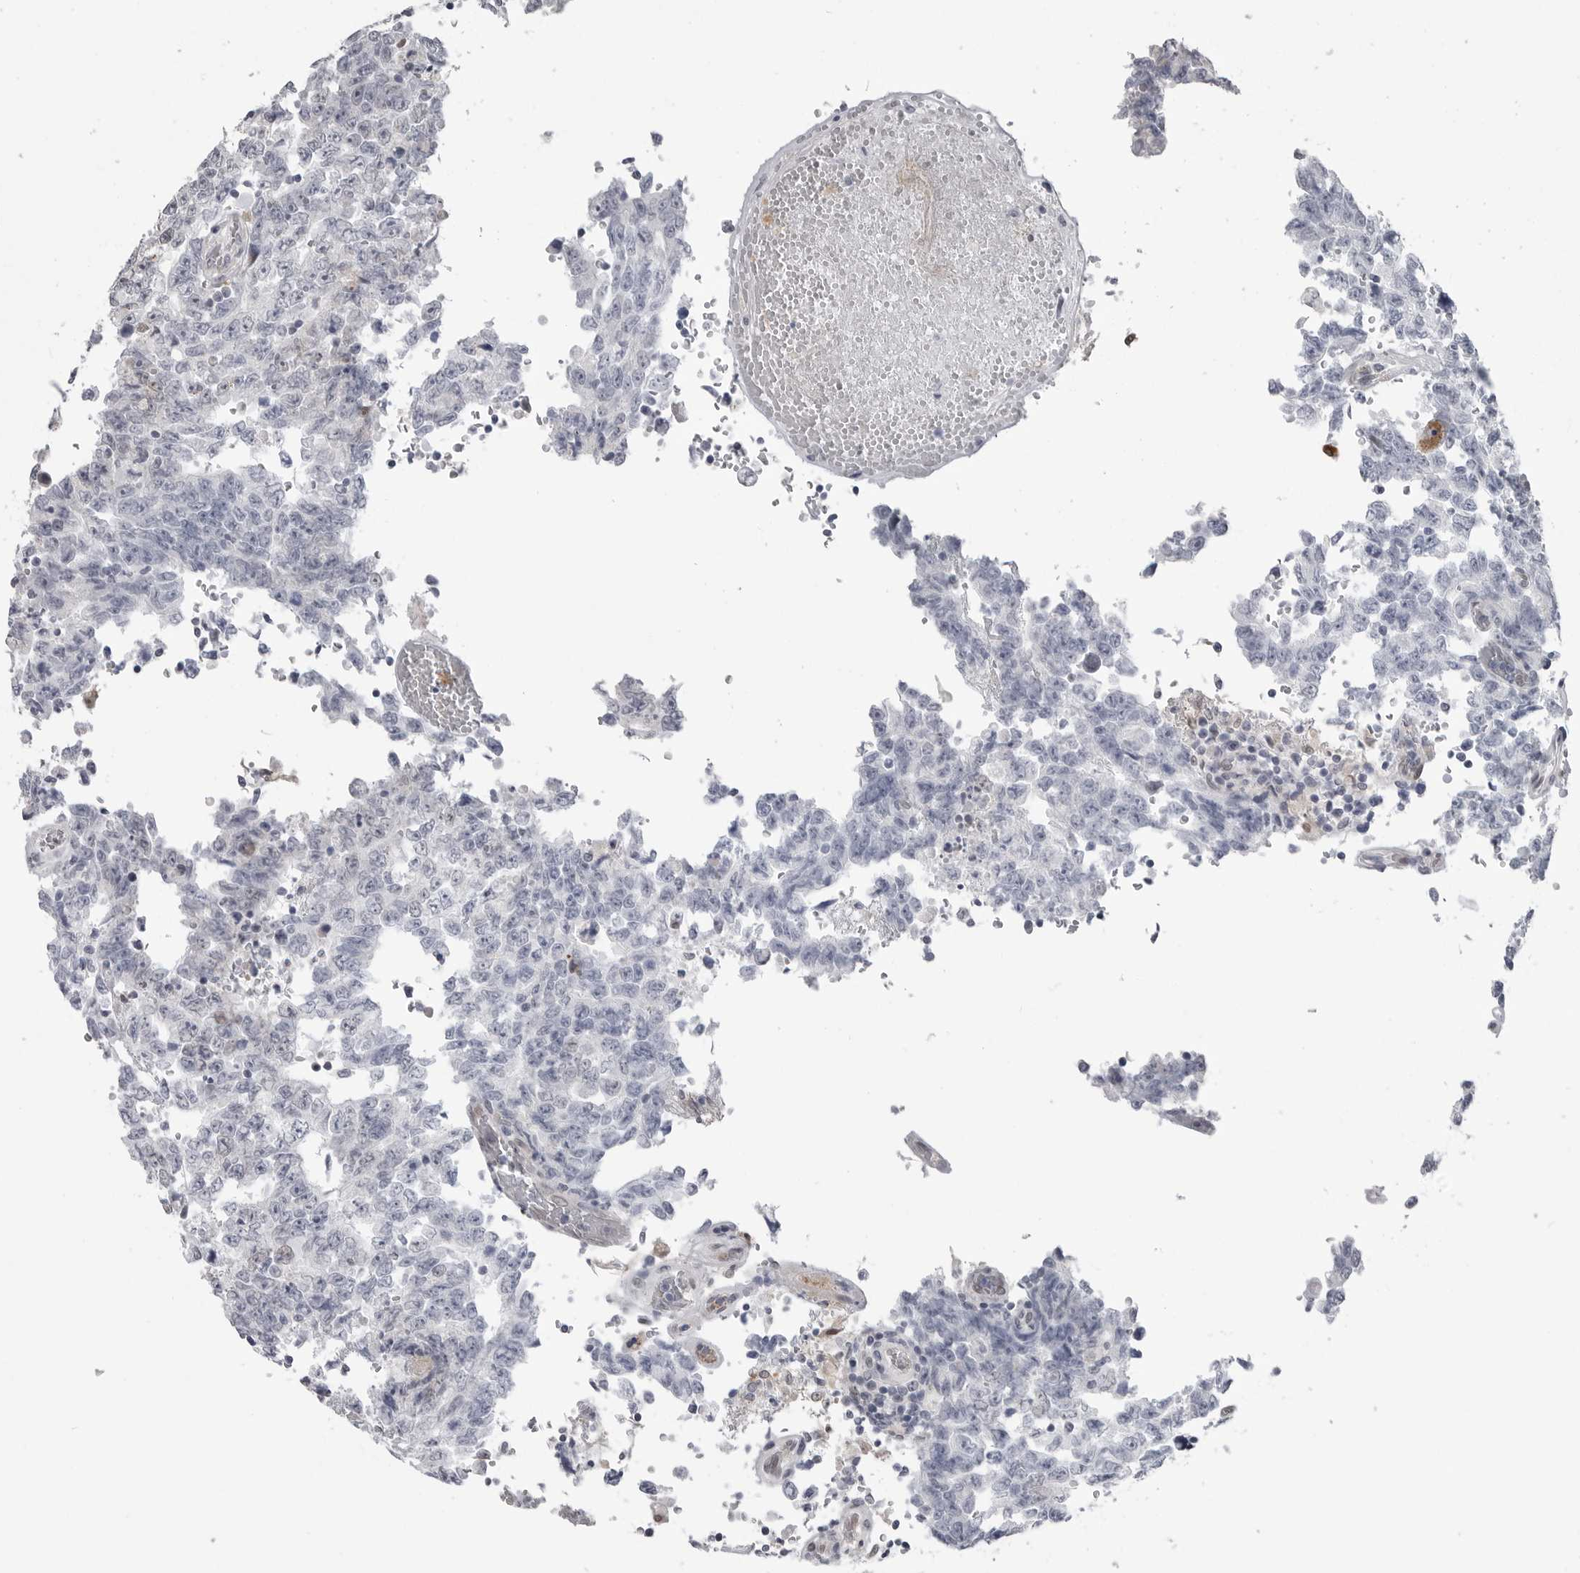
{"staining": {"intensity": "negative", "quantity": "none", "location": "none"}, "tissue": "testis cancer", "cell_type": "Tumor cells", "image_type": "cancer", "snomed": [{"axis": "morphology", "description": "Carcinoma, Embryonal, NOS"}, {"axis": "topography", "description": "Testis"}], "caption": "Immunohistochemical staining of human testis cancer (embryonal carcinoma) displays no significant expression in tumor cells.", "gene": "PNPO", "patient": {"sex": "male", "age": 26}}